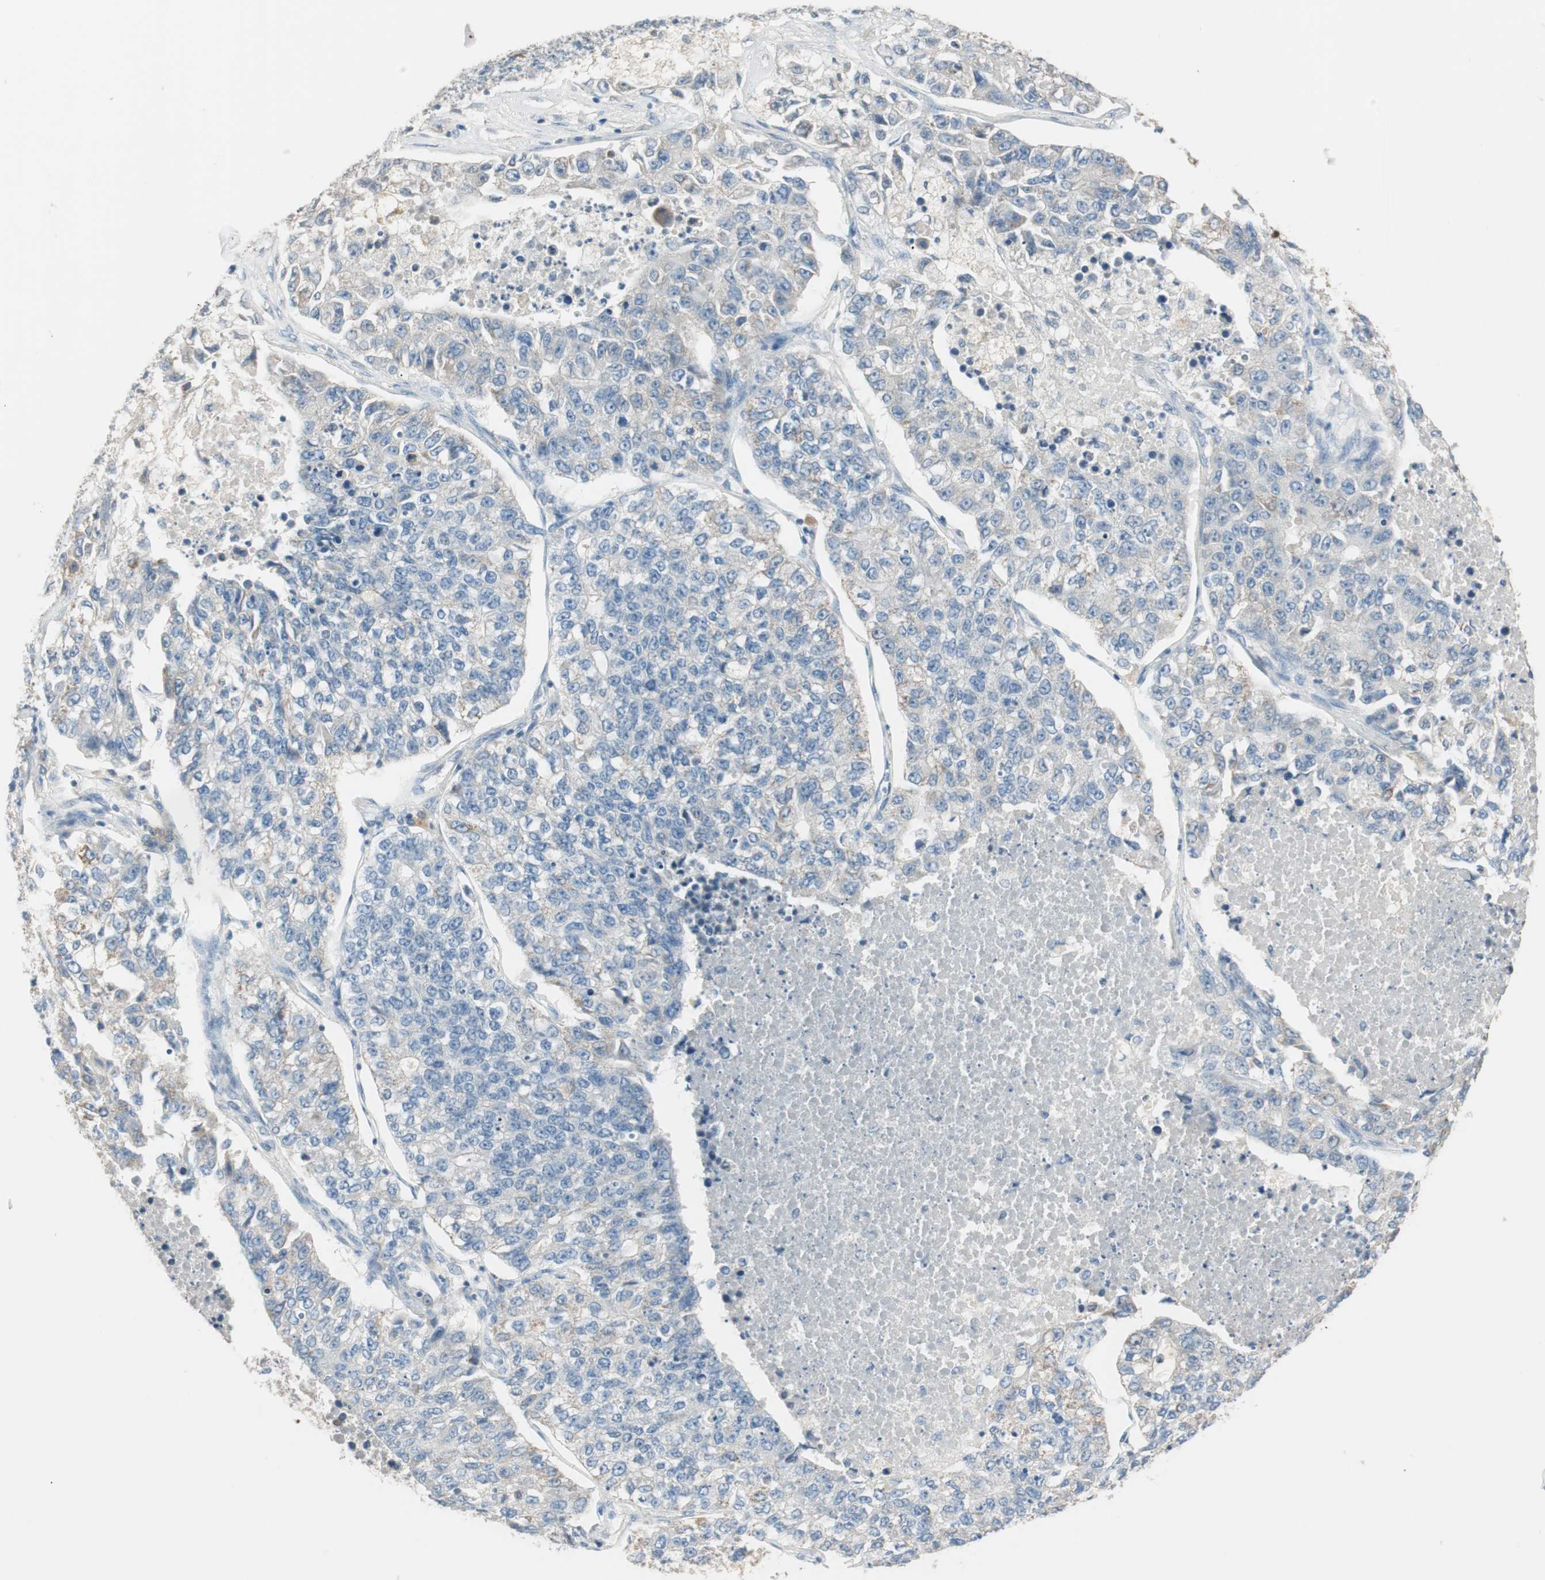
{"staining": {"intensity": "negative", "quantity": "none", "location": "none"}, "tissue": "lung cancer", "cell_type": "Tumor cells", "image_type": "cancer", "snomed": [{"axis": "morphology", "description": "Adenocarcinoma, NOS"}, {"axis": "topography", "description": "Lung"}], "caption": "DAB (3,3'-diaminobenzidine) immunohistochemical staining of lung cancer exhibits no significant expression in tumor cells.", "gene": "KHK", "patient": {"sex": "male", "age": 49}}